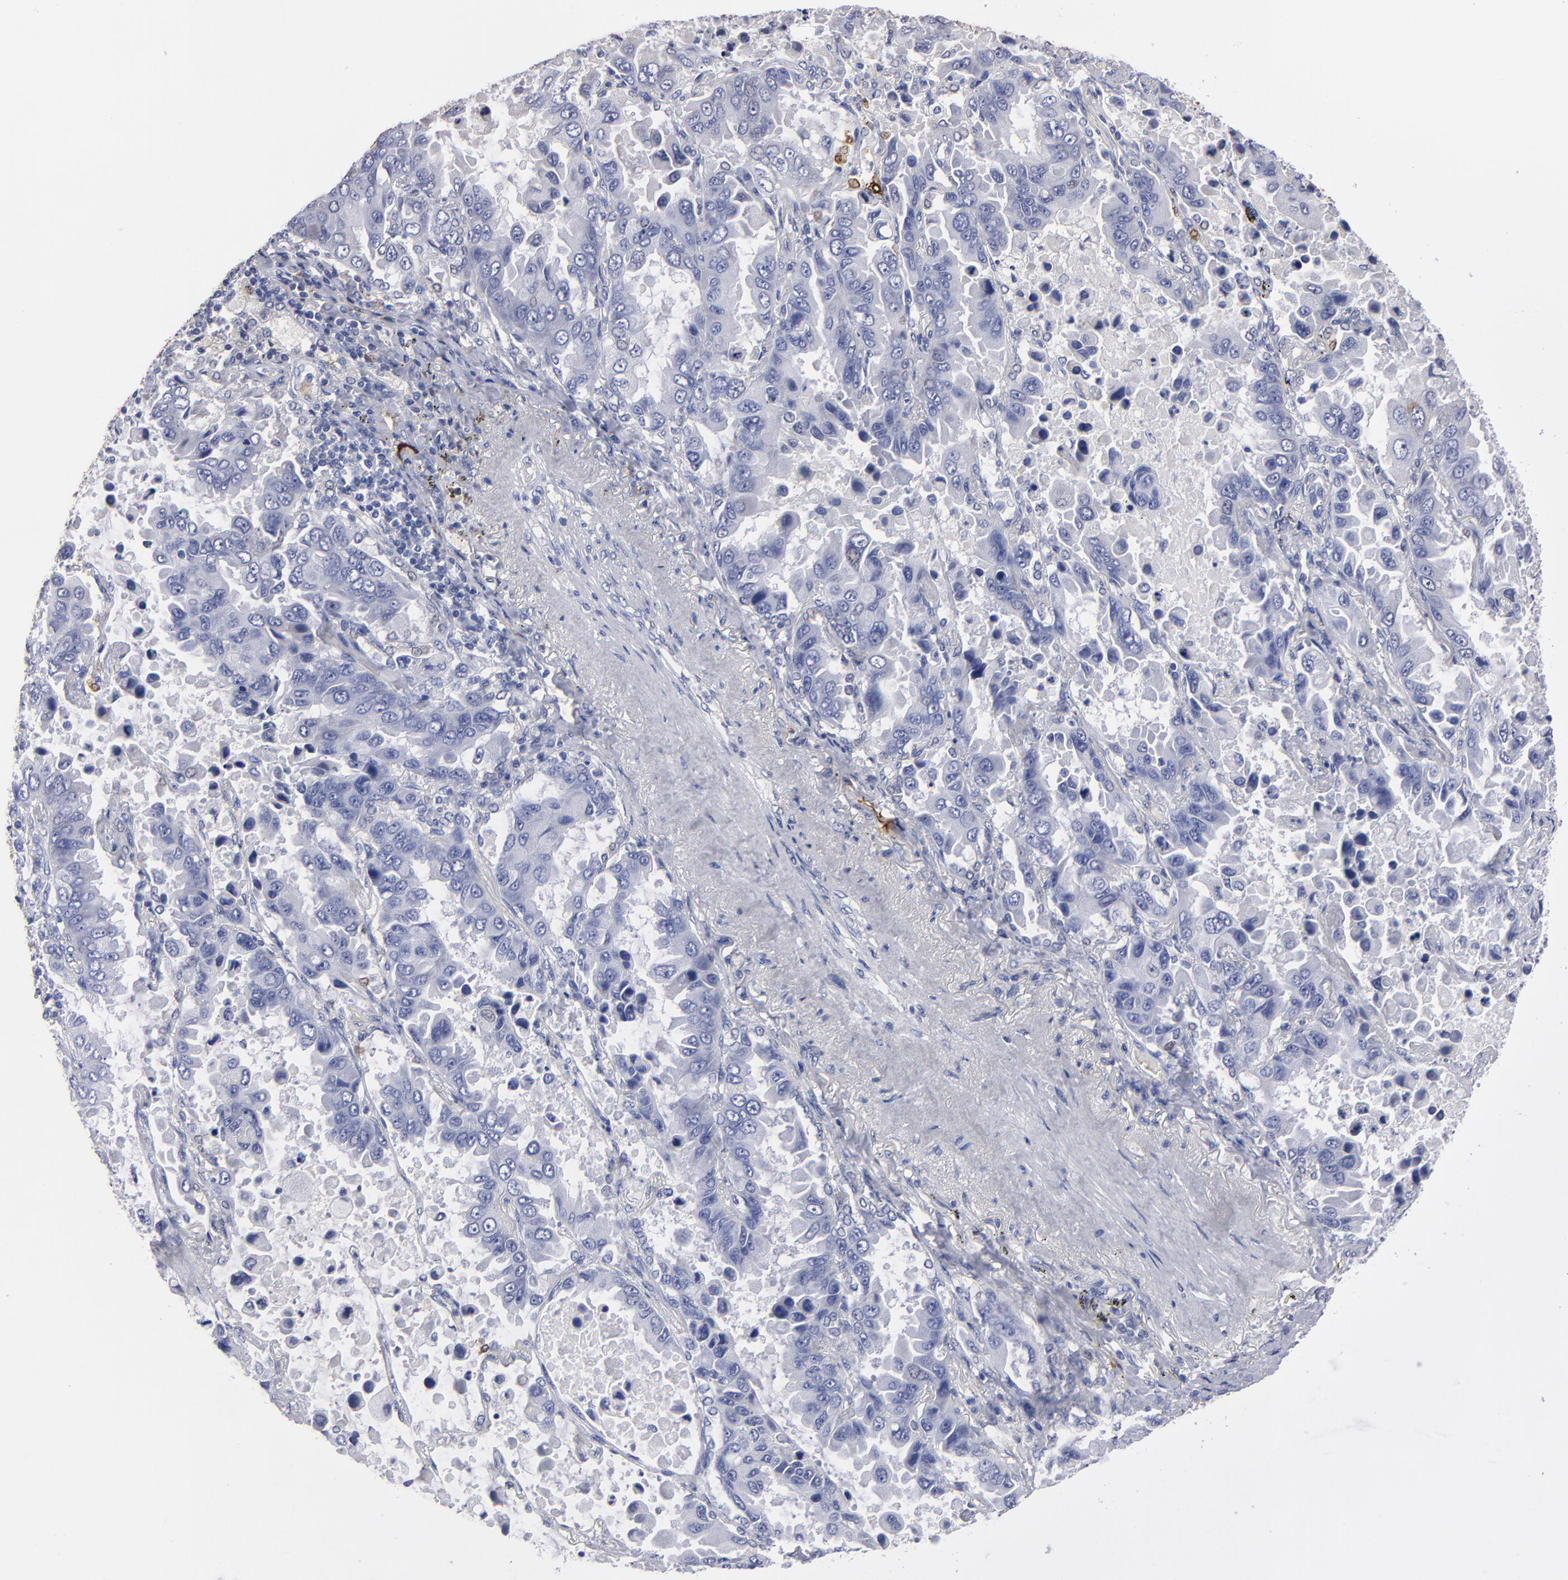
{"staining": {"intensity": "negative", "quantity": "none", "location": "none"}, "tissue": "lung cancer", "cell_type": "Tumor cells", "image_type": "cancer", "snomed": [{"axis": "morphology", "description": "Adenocarcinoma, NOS"}, {"axis": "topography", "description": "Lung"}], "caption": "This image is of lung cancer stained with immunohistochemistry to label a protein in brown with the nuclei are counter-stained blue. There is no expression in tumor cells.", "gene": "FABP4", "patient": {"sex": "male", "age": 64}}